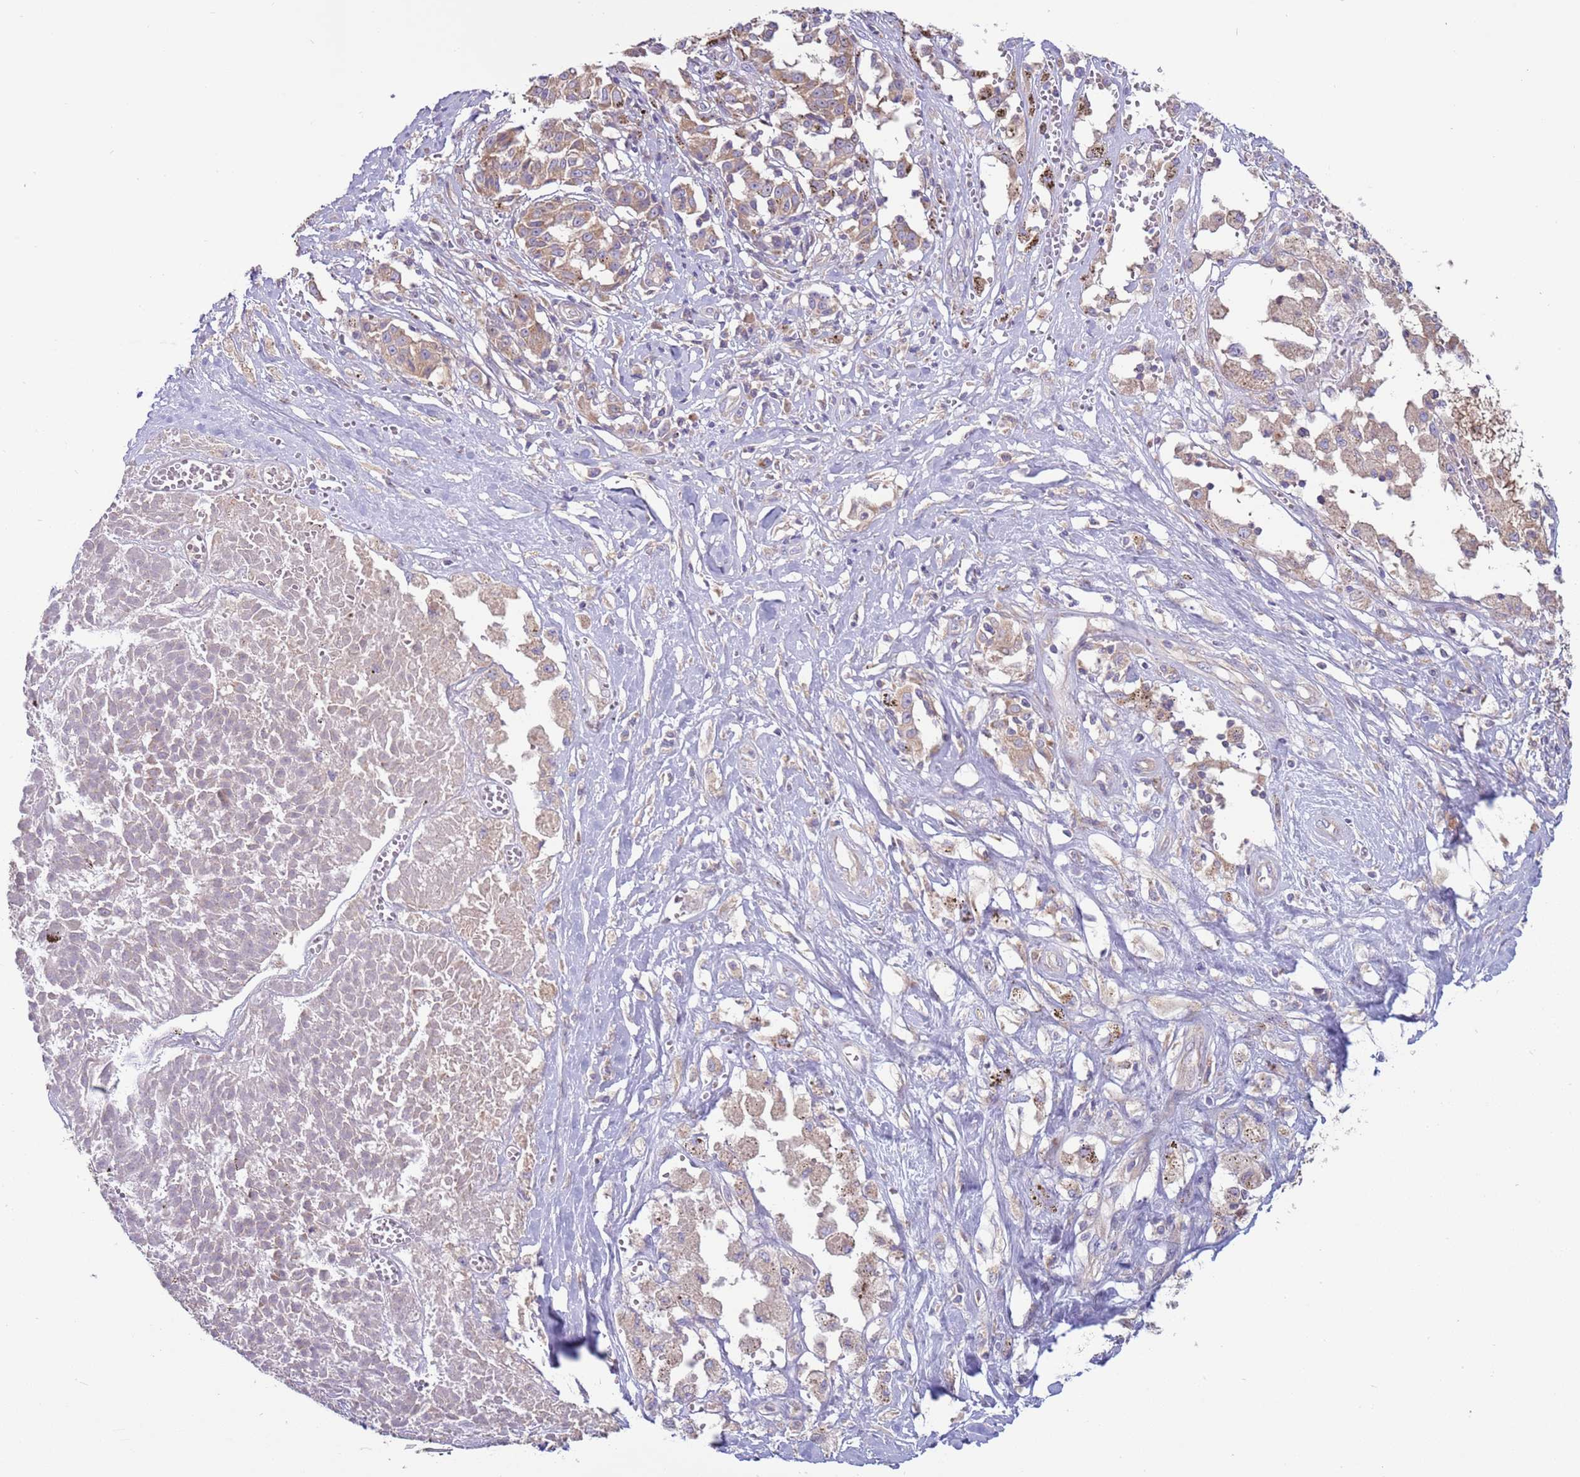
{"staining": {"intensity": "weak", "quantity": ">75%", "location": "cytoplasmic/membranous"}, "tissue": "melanoma", "cell_type": "Tumor cells", "image_type": "cancer", "snomed": [{"axis": "morphology", "description": "Malignant melanoma, NOS"}, {"axis": "topography", "description": "Skin"}], "caption": "This is a photomicrograph of immunohistochemistry staining of melanoma, which shows weak staining in the cytoplasmic/membranous of tumor cells.", "gene": "UQCRQ", "patient": {"sex": "female", "age": 72}}